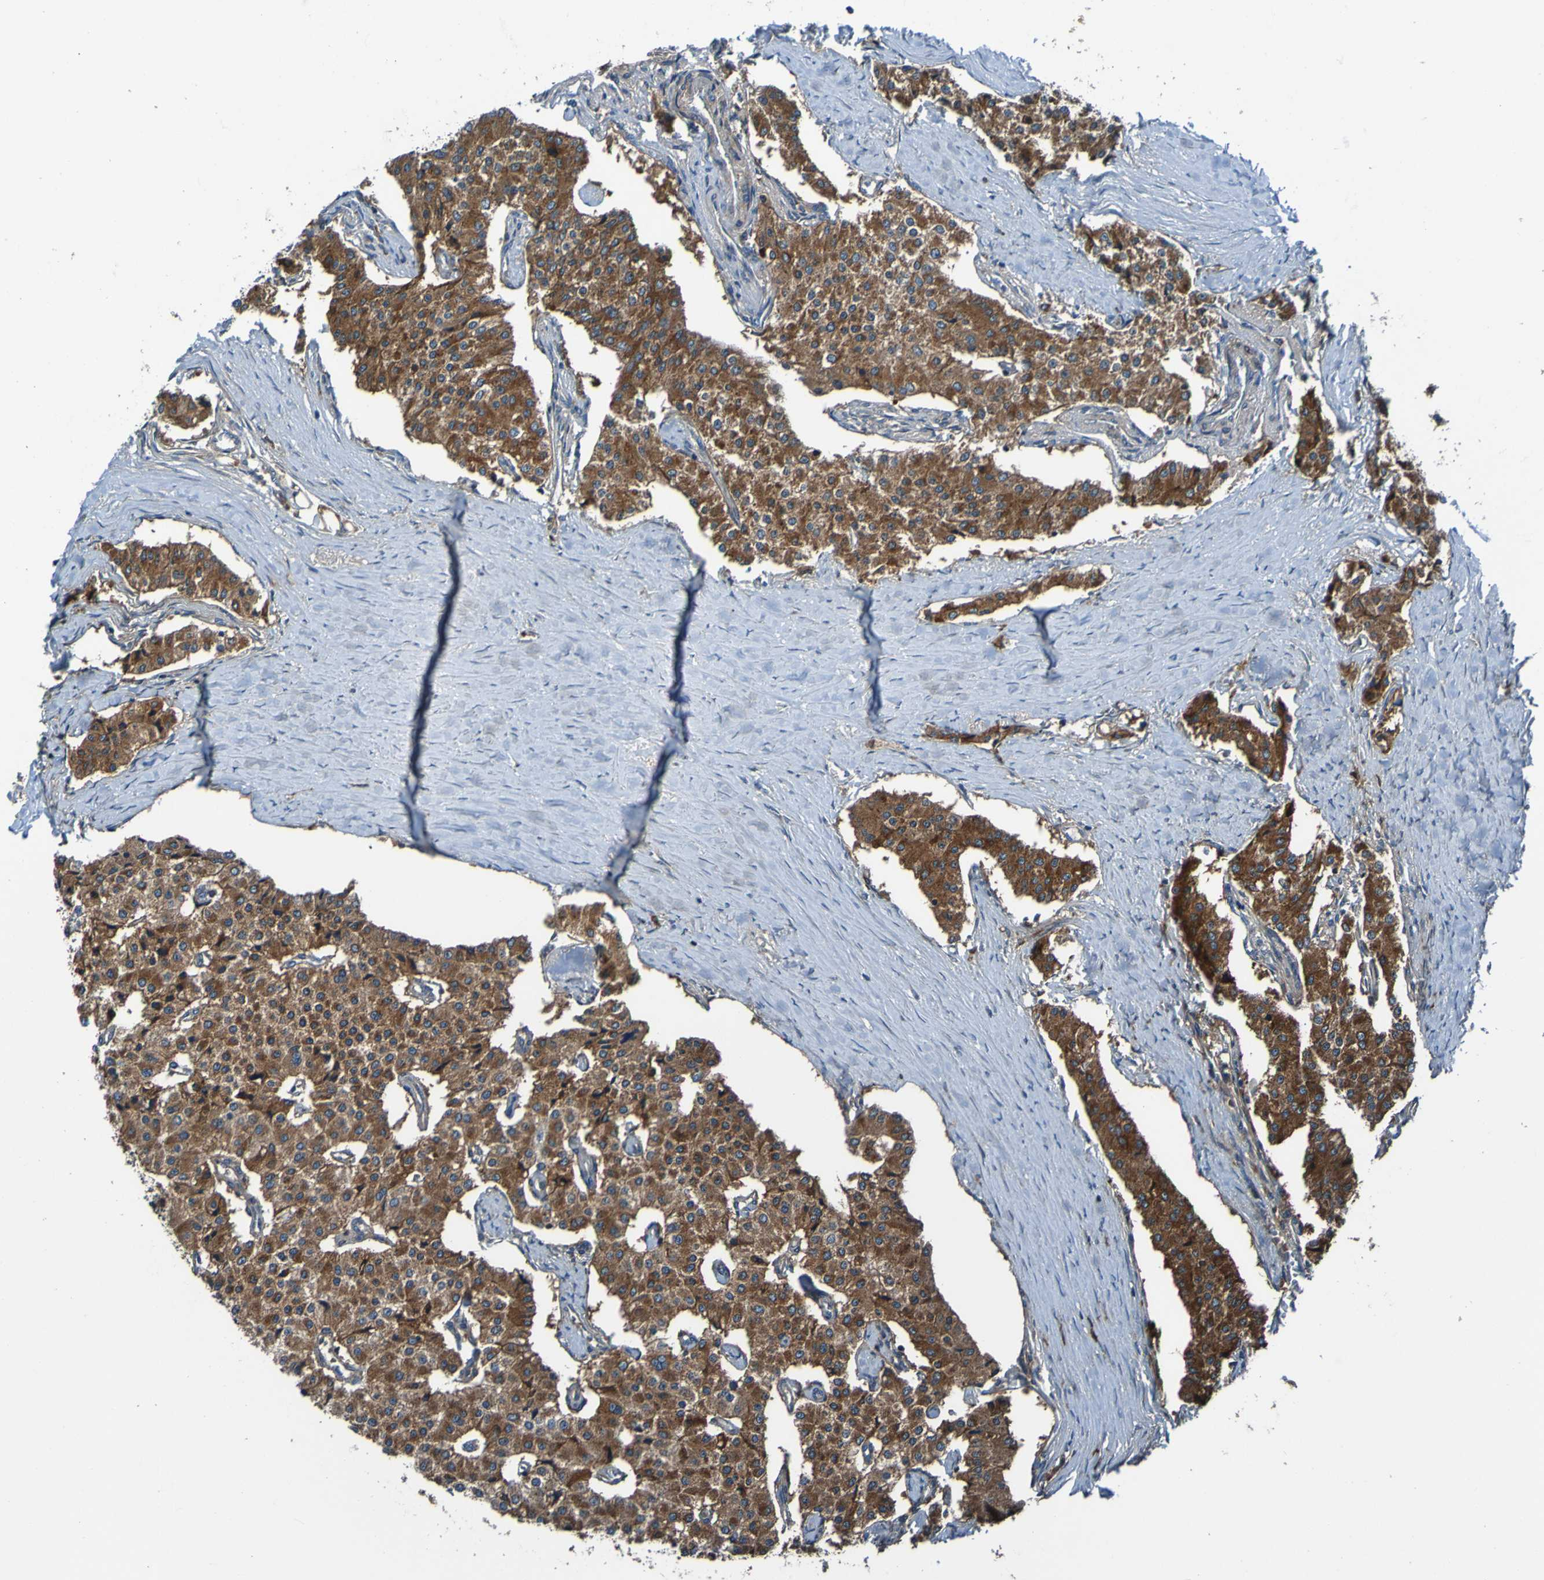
{"staining": {"intensity": "strong", "quantity": ">75%", "location": "cytoplasmic/membranous"}, "tissue": "carcinoid", "cell_type": "Tumor cells", "image_type": "cancer", "snomed": [{"axis": "morphology", "description": "Carcinoid, malignant, NOS"}, {"axis": "topography", "description": "Colon"}], "caption": "Protein staining of carcinoid tissue exhibits strong cytoplasmic/membranous positivity in about >75% of tumor cells.", "gene": "RAB5B", "patient": {"sex": "female", "age": 52}}